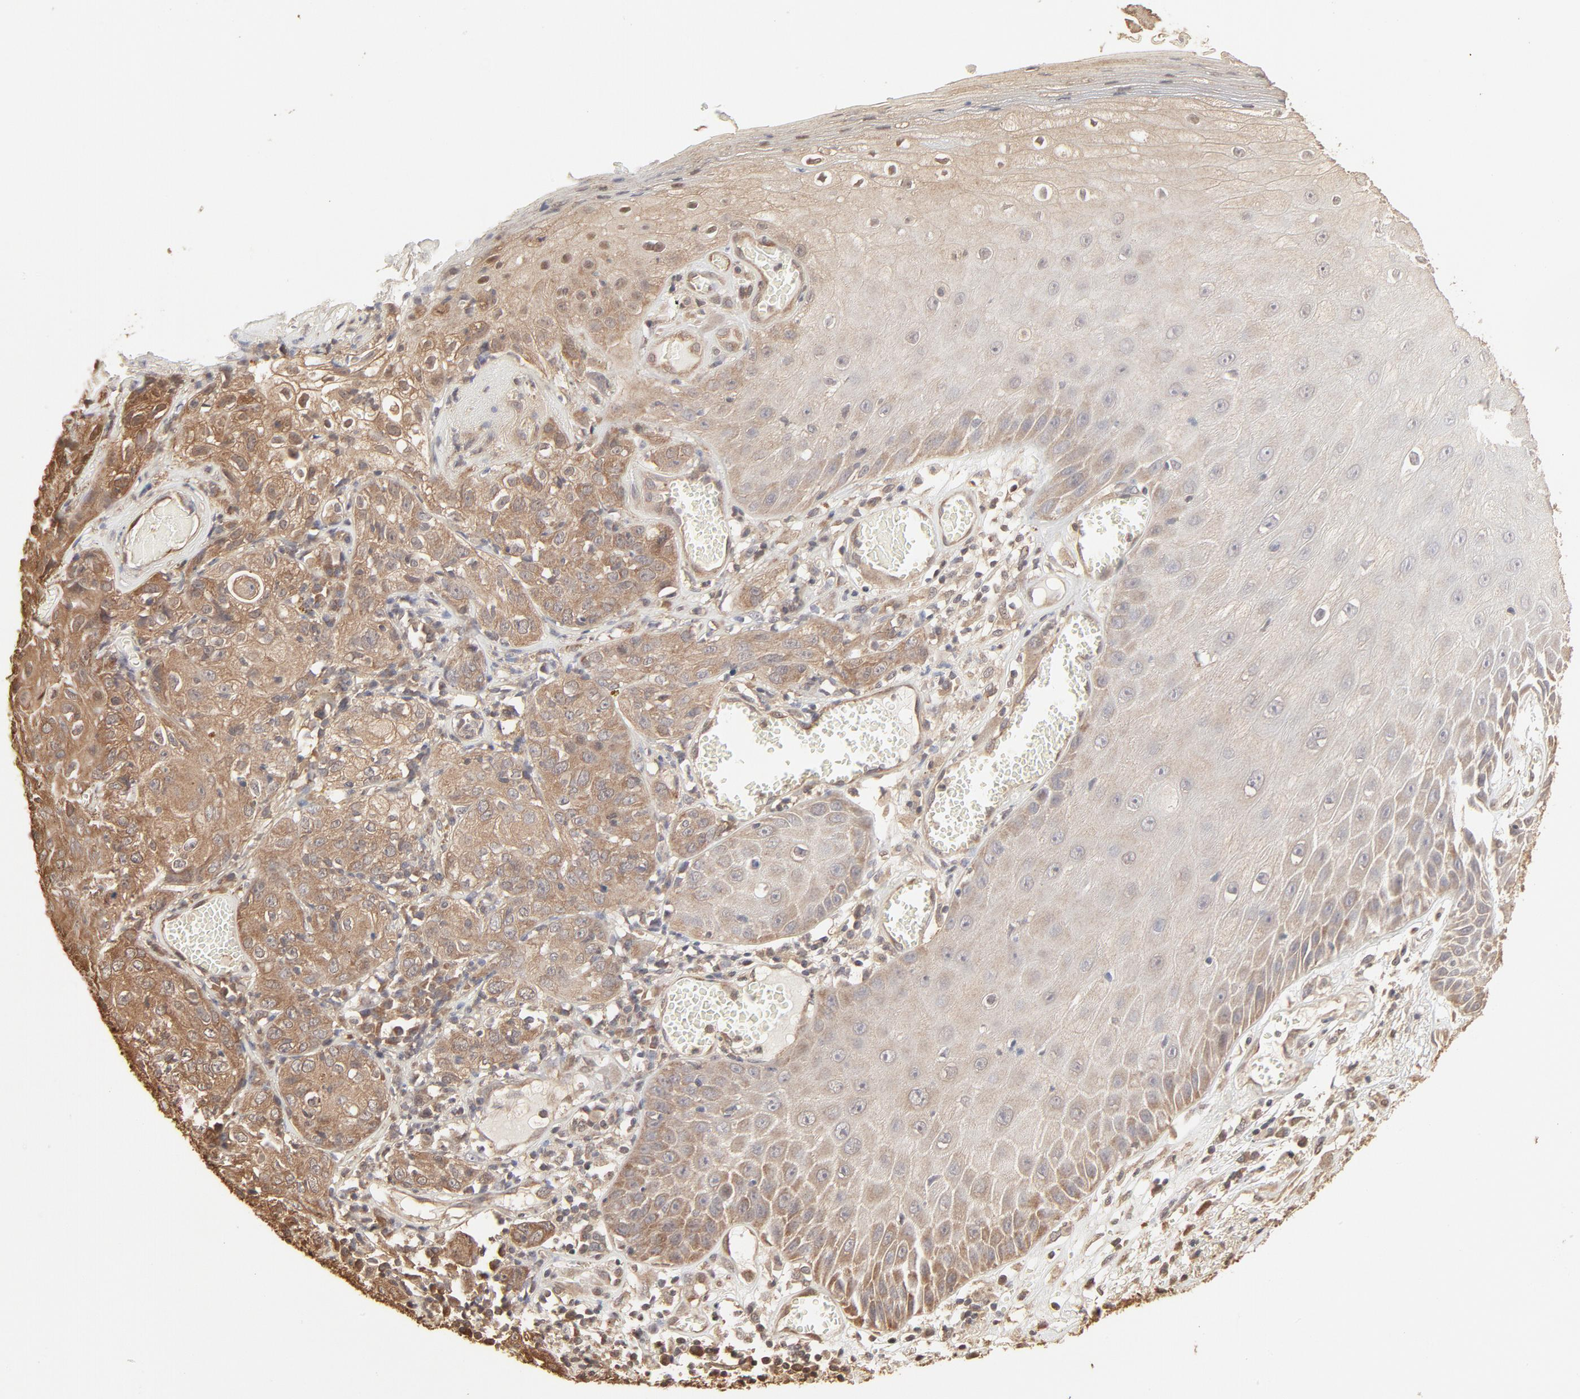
{"staining": {"intensity": "weak", "quantity": ">75%", "location": "cytoplasmic/membranous"}, "tissue": "skin cancer", "cell_type": "Tumor cells", "image_type": "cancer", "snomed": [{"axis": "morphology", "description": "Squamous cell carcinoma, NOS"}, {"axis": "topography", "description": "Skin"}], "caption": "Squamous cell carcinoma (skin) stained for a protein shows weak cytoplasmic/membranous positivity in tumor cells.", "gene": "PPP2CA", "patient": {"sex": "male", "age": 65}}